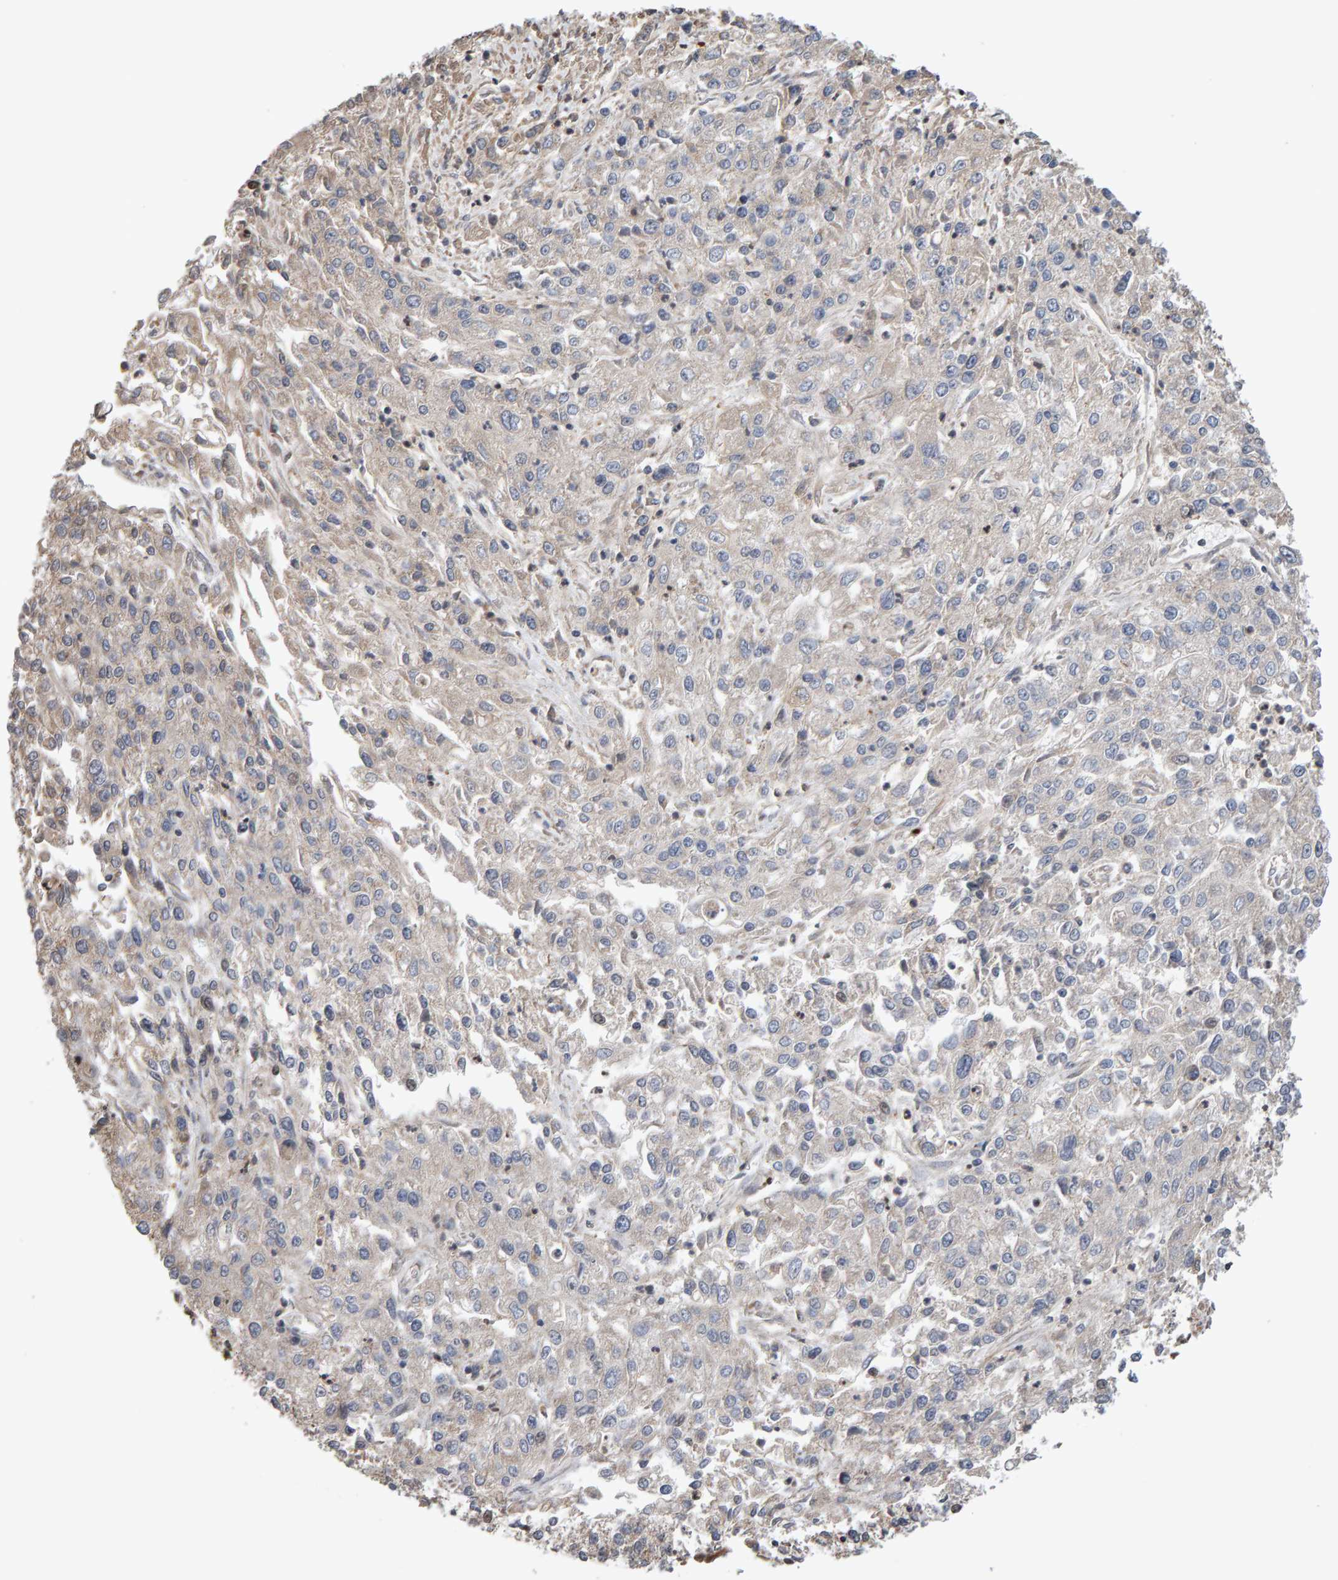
{"staining": {"intensity": "negative", "quantity": "none", "location": "none"}, "tissue": "endometrial cancer", "cell_type": "Tumor cells", "image_type": "cancer", "snomed": [{"axis": "morphology", "description": "Adenocarcinoma, NOS"}, {"axis": "topography", "description": "Endometrium"}], "caption": "Endometrial cancer (adenocarcinoma) was stained to show a protein in brown. There is no significant expression in tumor cells. (DAB (3,3'-diaminobenzidine) IHC with hematoxylin counter stain).", "gene": "LZTS1", "patient": {"sex": "female", "age": 49}}